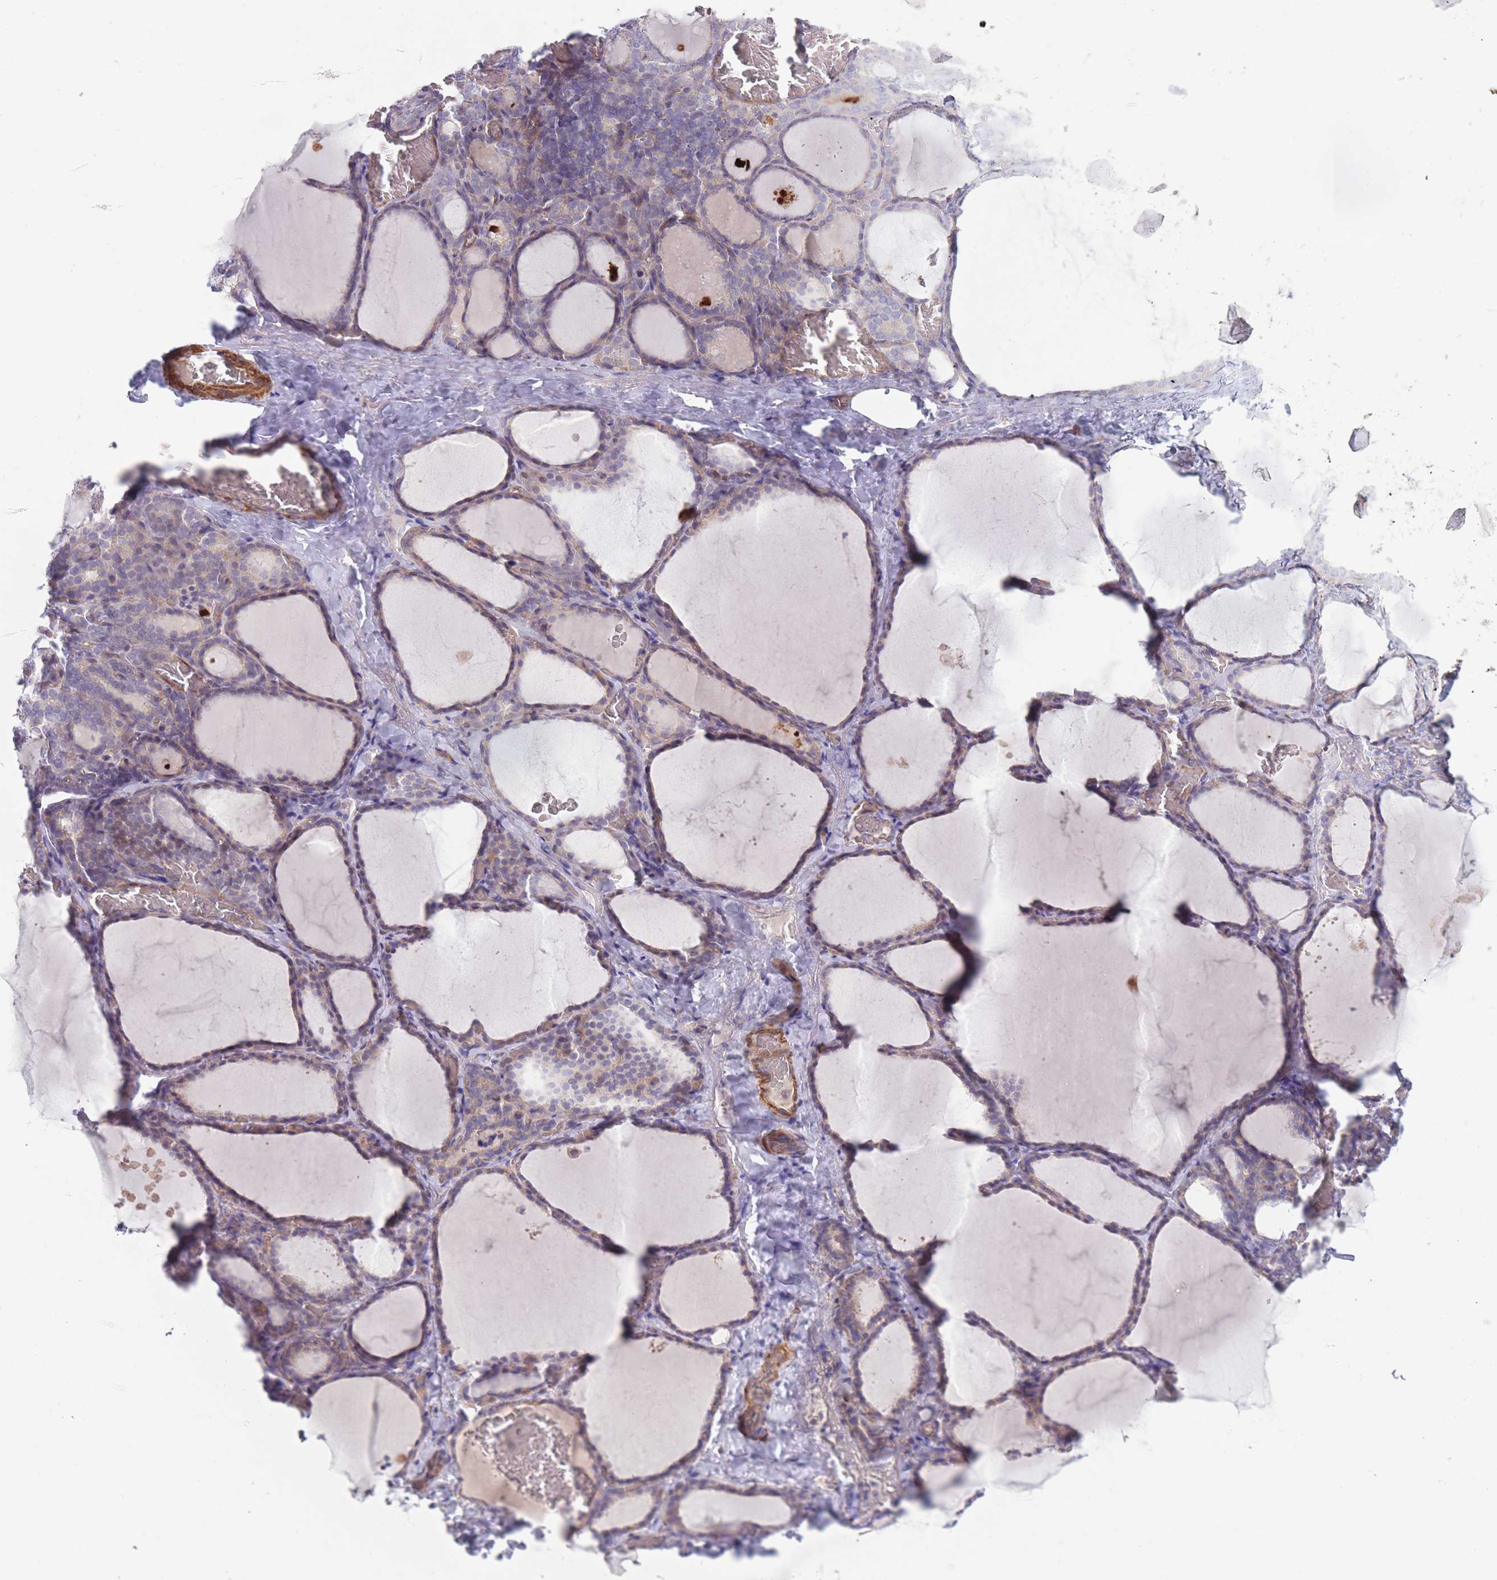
{"staining": {"intensity": "weak", "quantity": "25%-75%", "location": "cytoplasmic/membranous"}, "tissue": "thyroid gland", "cell_type": "Glandular cells", "image_type": "normal", "snomed": [{"axis": "morphology", "description": "Normal tissue, NOS"}, {"axis": "topography", "description": "Thyroid gland"}], "caption": "Immunohistochemistry histopathology image of unremarkable thyroid gland stained for a protein (brown), which demonstrates low levels of weak cytoplasmic/membranous positivity in about 25%-75% of glandular cells.", "gene": "PNPLA5", "patient": {"sex": "female", "age": 39}}